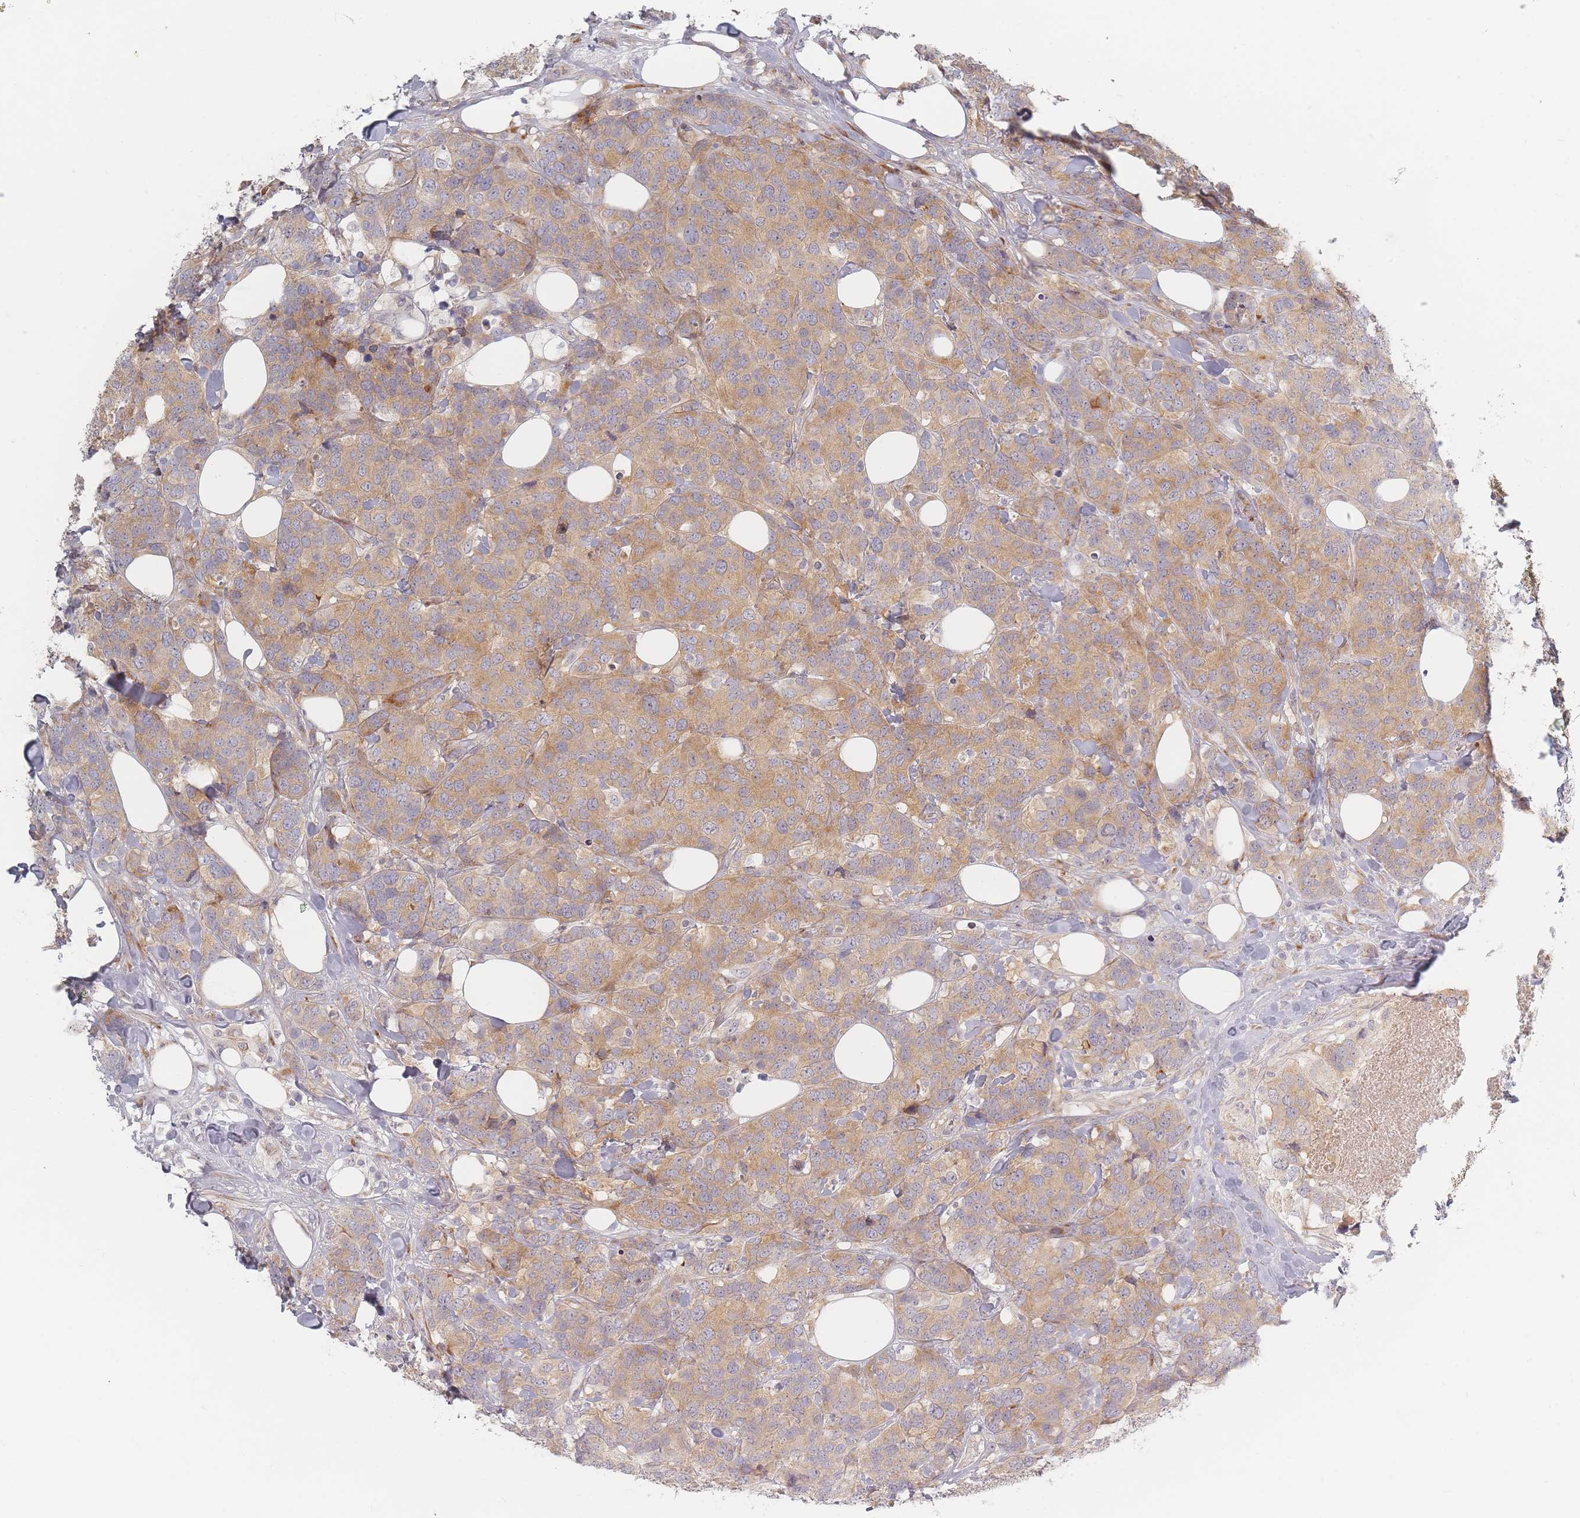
{"staining": {"intensity": "moderate", "quantity": ">75%", "location": "cytoplasmic/membranous"}, "tissue": "breast cancer", "cell_type": "Tumor cells", "image_type": "cancer", "snomed": [{"axis": "morphology", "description": "Lobular carcinoma"}, {"axis": "topography", "description": "Breast"}], "caption": "Moderate cytoplasmic/membranous staining for a protein is appreciated in approximately >75% of tumor cells of lobular carcinoma (breast) using IHC.", "gene": "ZKSCAN7", "patient": {"sex": "female", "age": 59}}